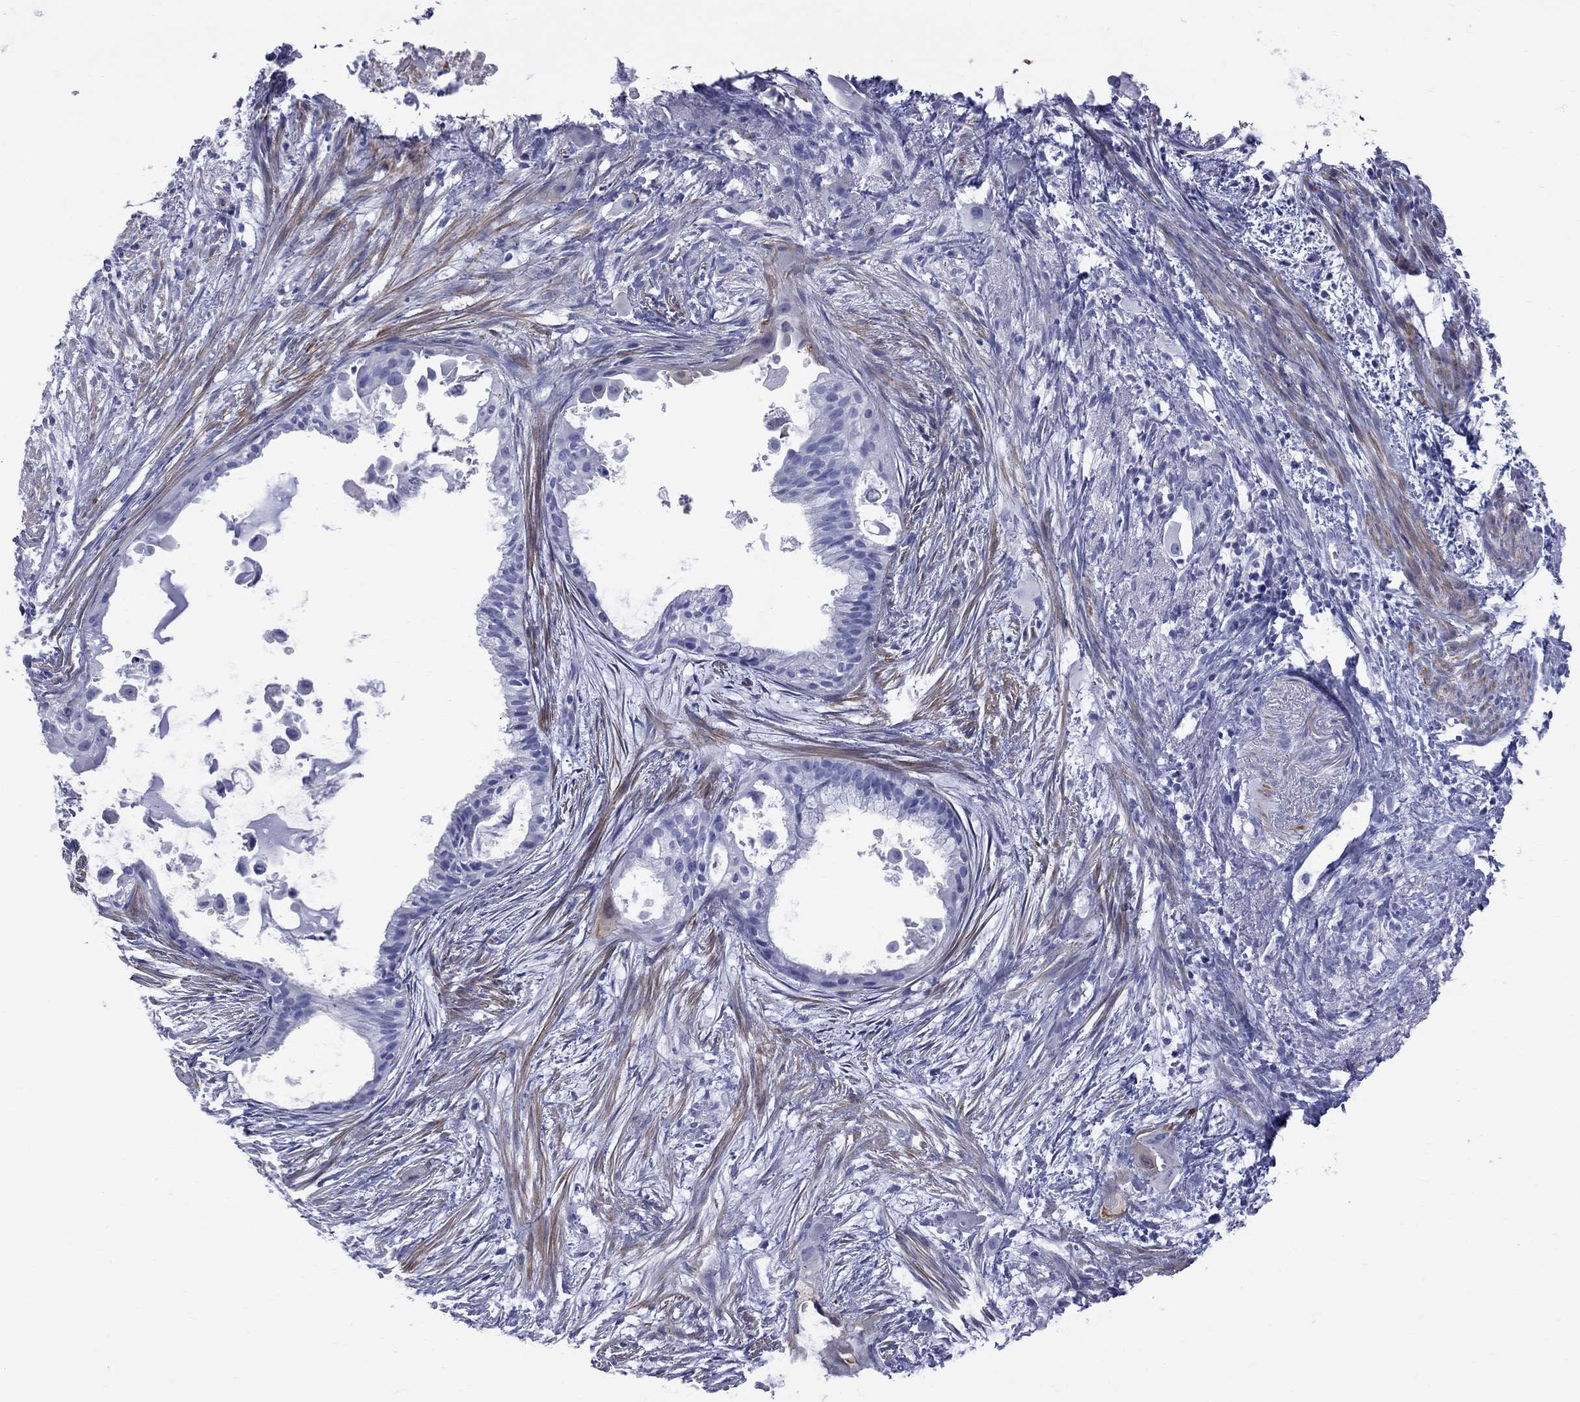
{"staining": {"intensity": "negative", "quantity": "none", "location": "none"}, "tissue": "endometrial cancer", "cell_type": "Tumor cells", "image_type": "cancer", "snomed": [{"axis": "morphology", "description": "Adenocarcinoma, NOS"}, {"axis": "topography", "description": "Endometrium"}], "caption": "This is a micrograph of IHC staining of endometrial cancer, which shows no positivity in tumor cells.", "gene": "S100A3", "patient": {"sex": "female", "age": 86}}